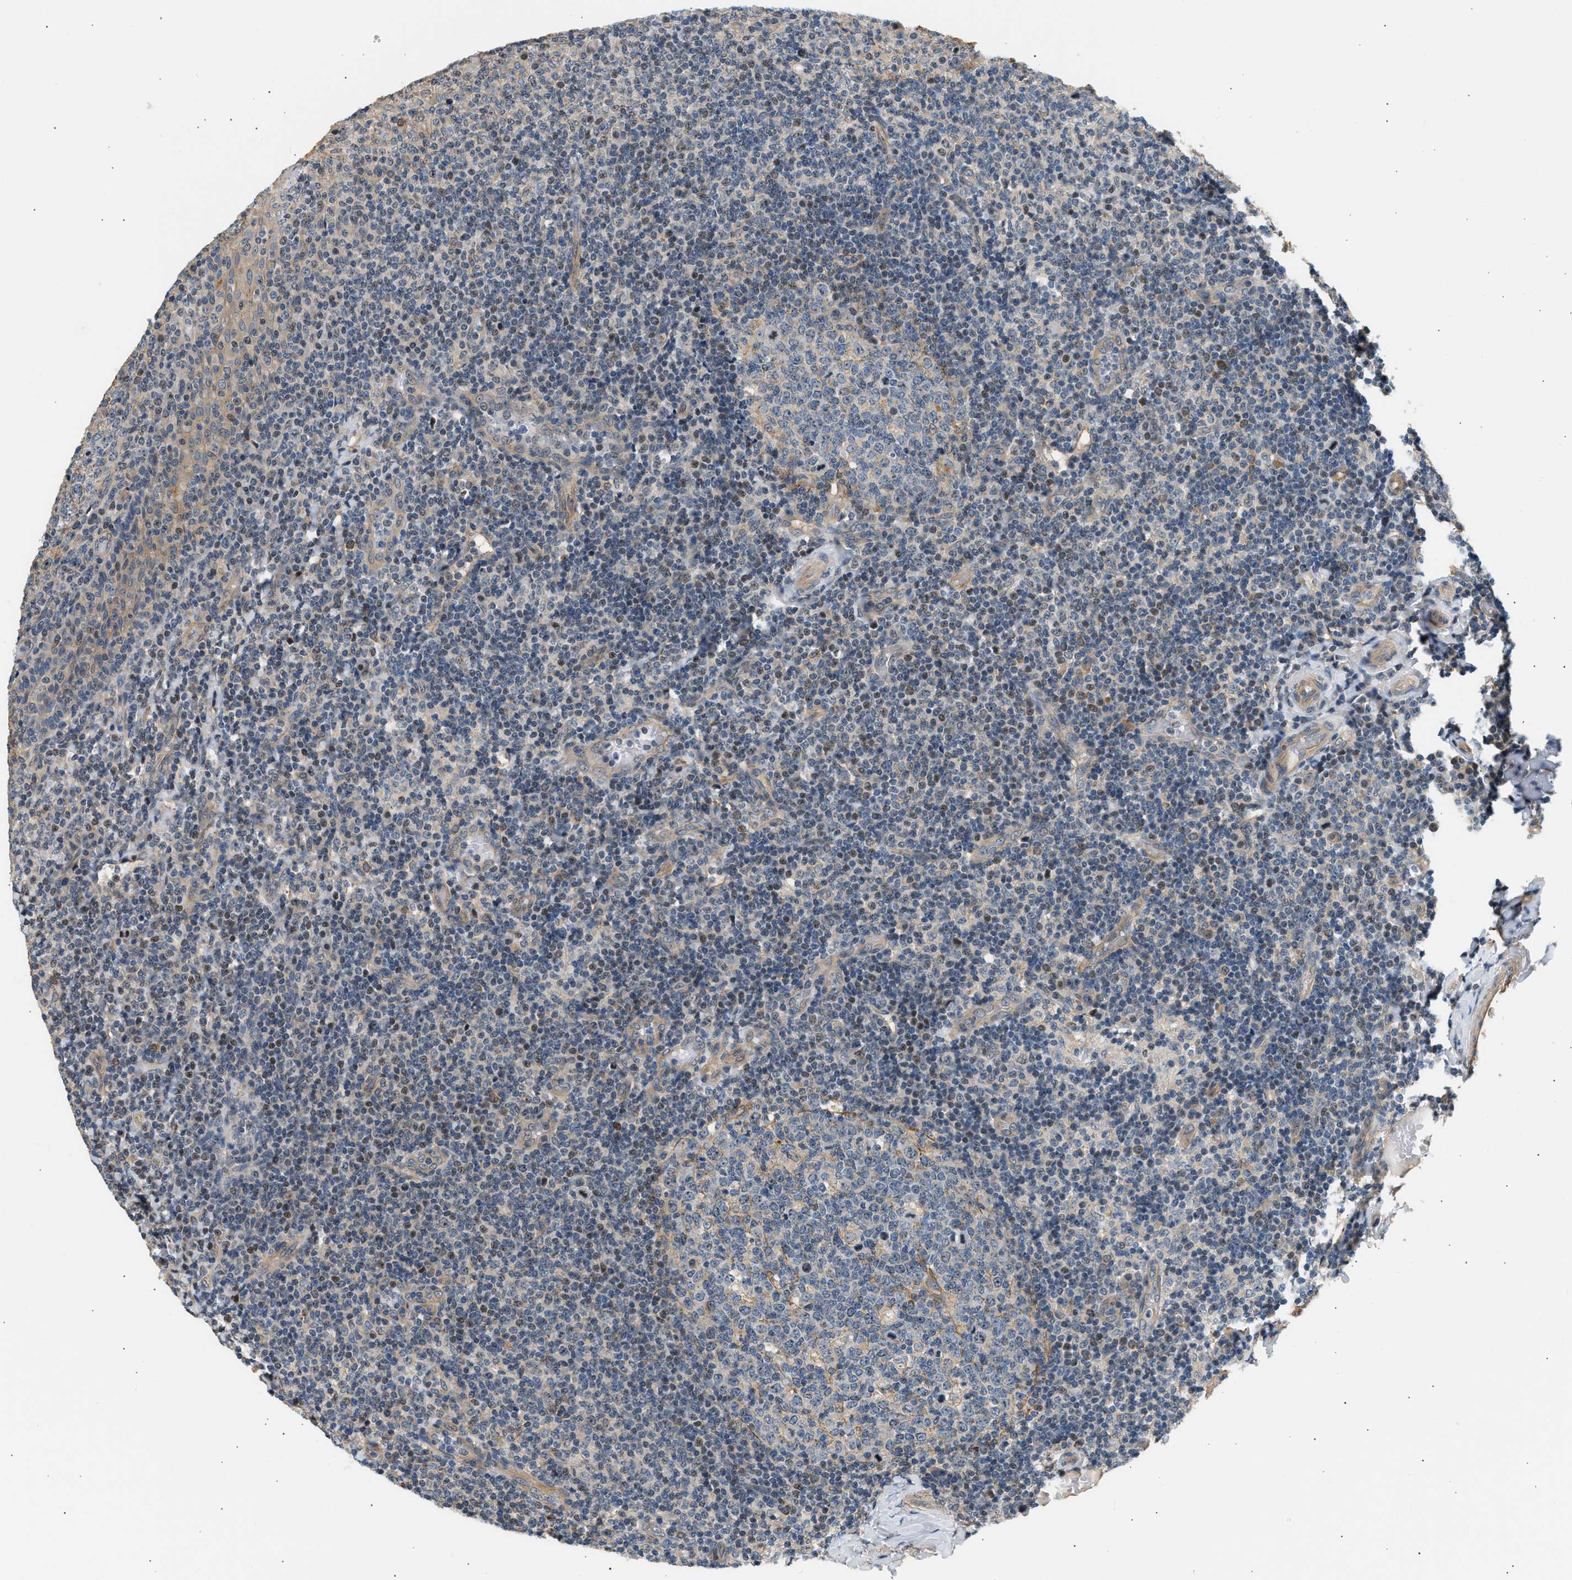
{"staining": {"intensity": "weak", "quantity": "25%-75%", "location": "cytoplasmic/membranous"}, "tissue": "tonsil", "cell_type": "Germinal center cells", "image_type": "normal", "snomed": [{"axis": "morphology", "description": "Normal tissue, NOS"}, {"axis": "topography", "description": "Tonsil"}], "caption": "Immunohistochemistry (DAB) staining of benign tonsil exhibits weak cytoplasmic/membranous protein positivity in approximately 25%-75% of germinal center cells. (IHC, brightfield microscopy, high magnification).", "gene": "WDR31", "patient": {"sex": "female", "age": 19}}